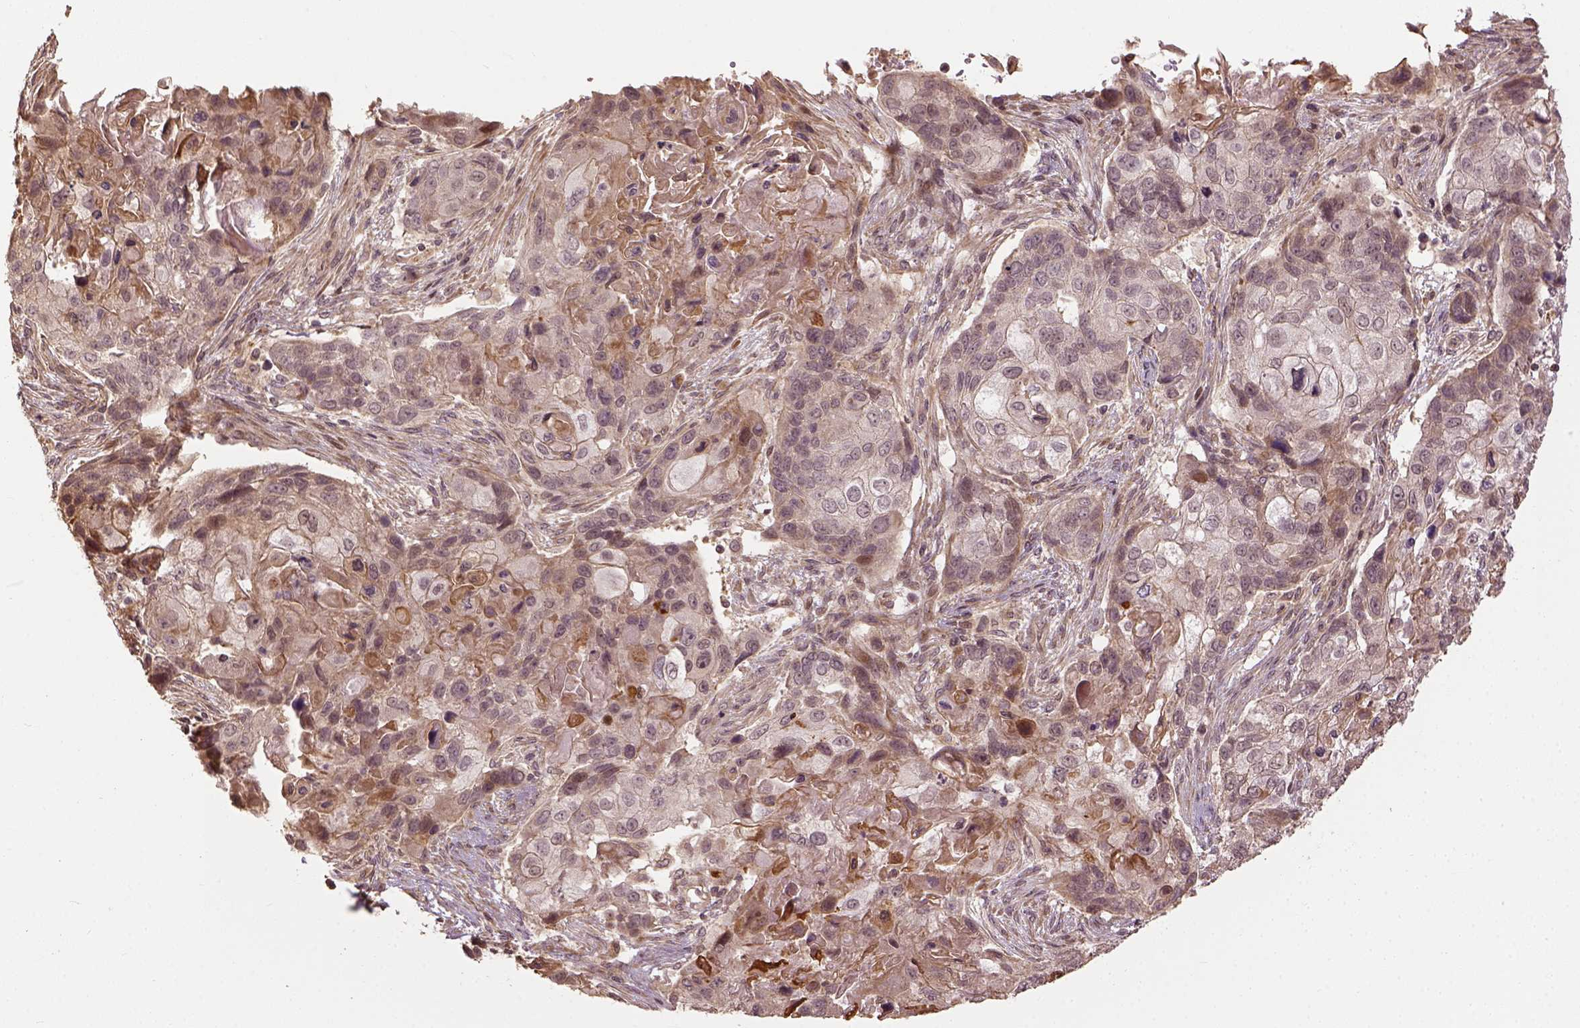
{"staining": {"intensity": "weak", "quantity": "<25%", "location": "cytoplasmic/membranous"}, "tissue": "lung cancer", "cell_type": "Tumor cells", "image_type": "cancer", "snomed": [{"axis": "morphology", "description": "Squamous cell carcinoma, NOS"}, {"axis": "topography", "description": "Lung"}], "caption": "Squamous cell carcinoma (lung) was stained to show a protein in brown. There is no significant staining in tumor cells.", "gene": "VEGFA", "patient": {"sex": "male", "age": 69}}